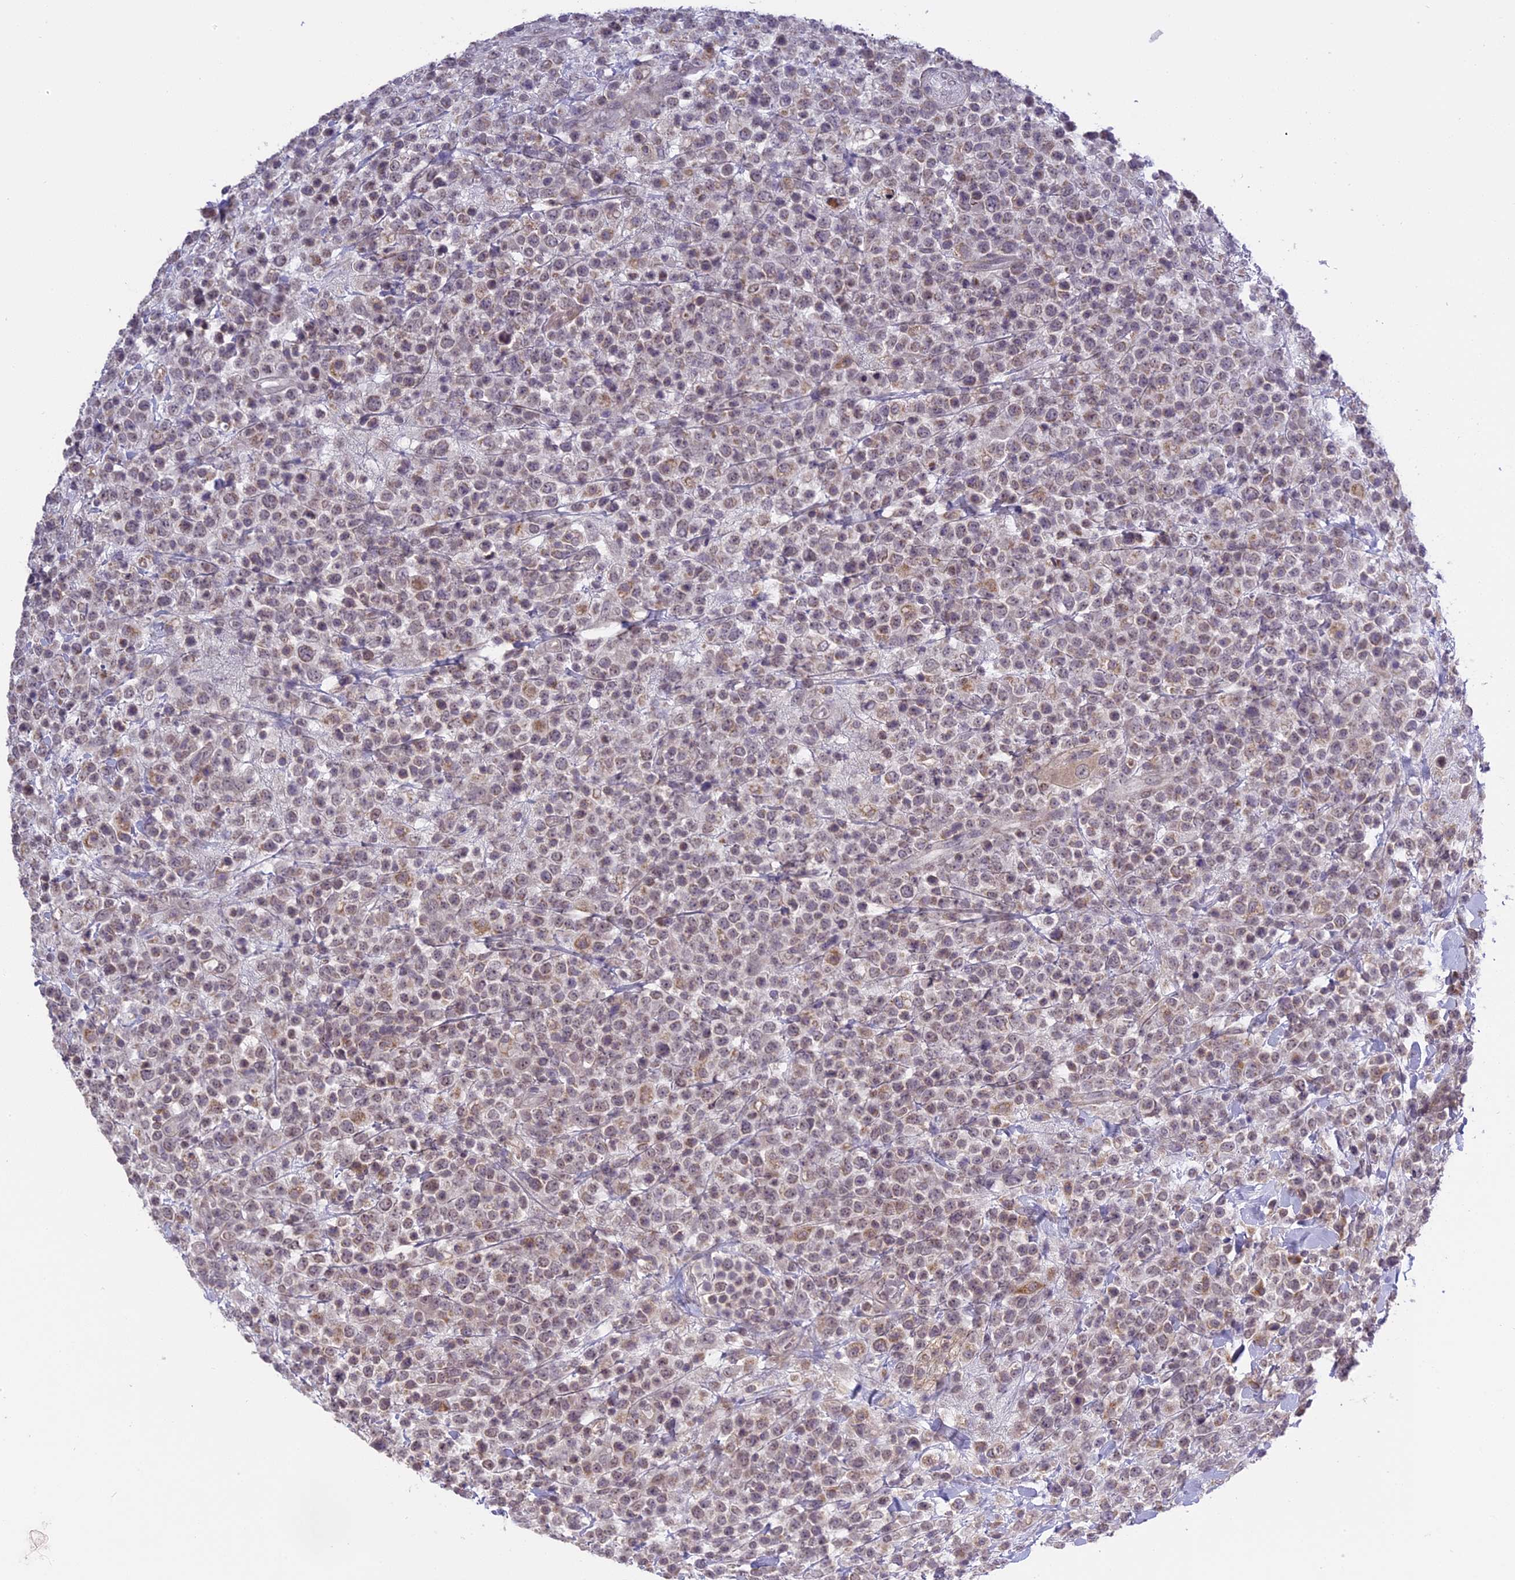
{"staining": {"intensity": "weak", "quantity": ">75%", "location": "cytoplasmic/membranous,nuclear"}, "tissue": "lymphoma", "cell_type": "Tumor cells", "image_type": "cancer", "snomed": [{"axis": "morphology", "description": "Malignant lymphoma, non-Hodgkin's type, High grade"}, {"axis": "topography", "description": "Colon"}], "caption": "Malignant lymphoma, non-Hodgkin's type (high-grade) stained with DAB IHC demonstrates low levels of weak cytoplasmic/membranous and nuclear staining in about >75% of tumor cells.", "gene": "ERG28", "patient": {"sex": "female", "age": 53}}